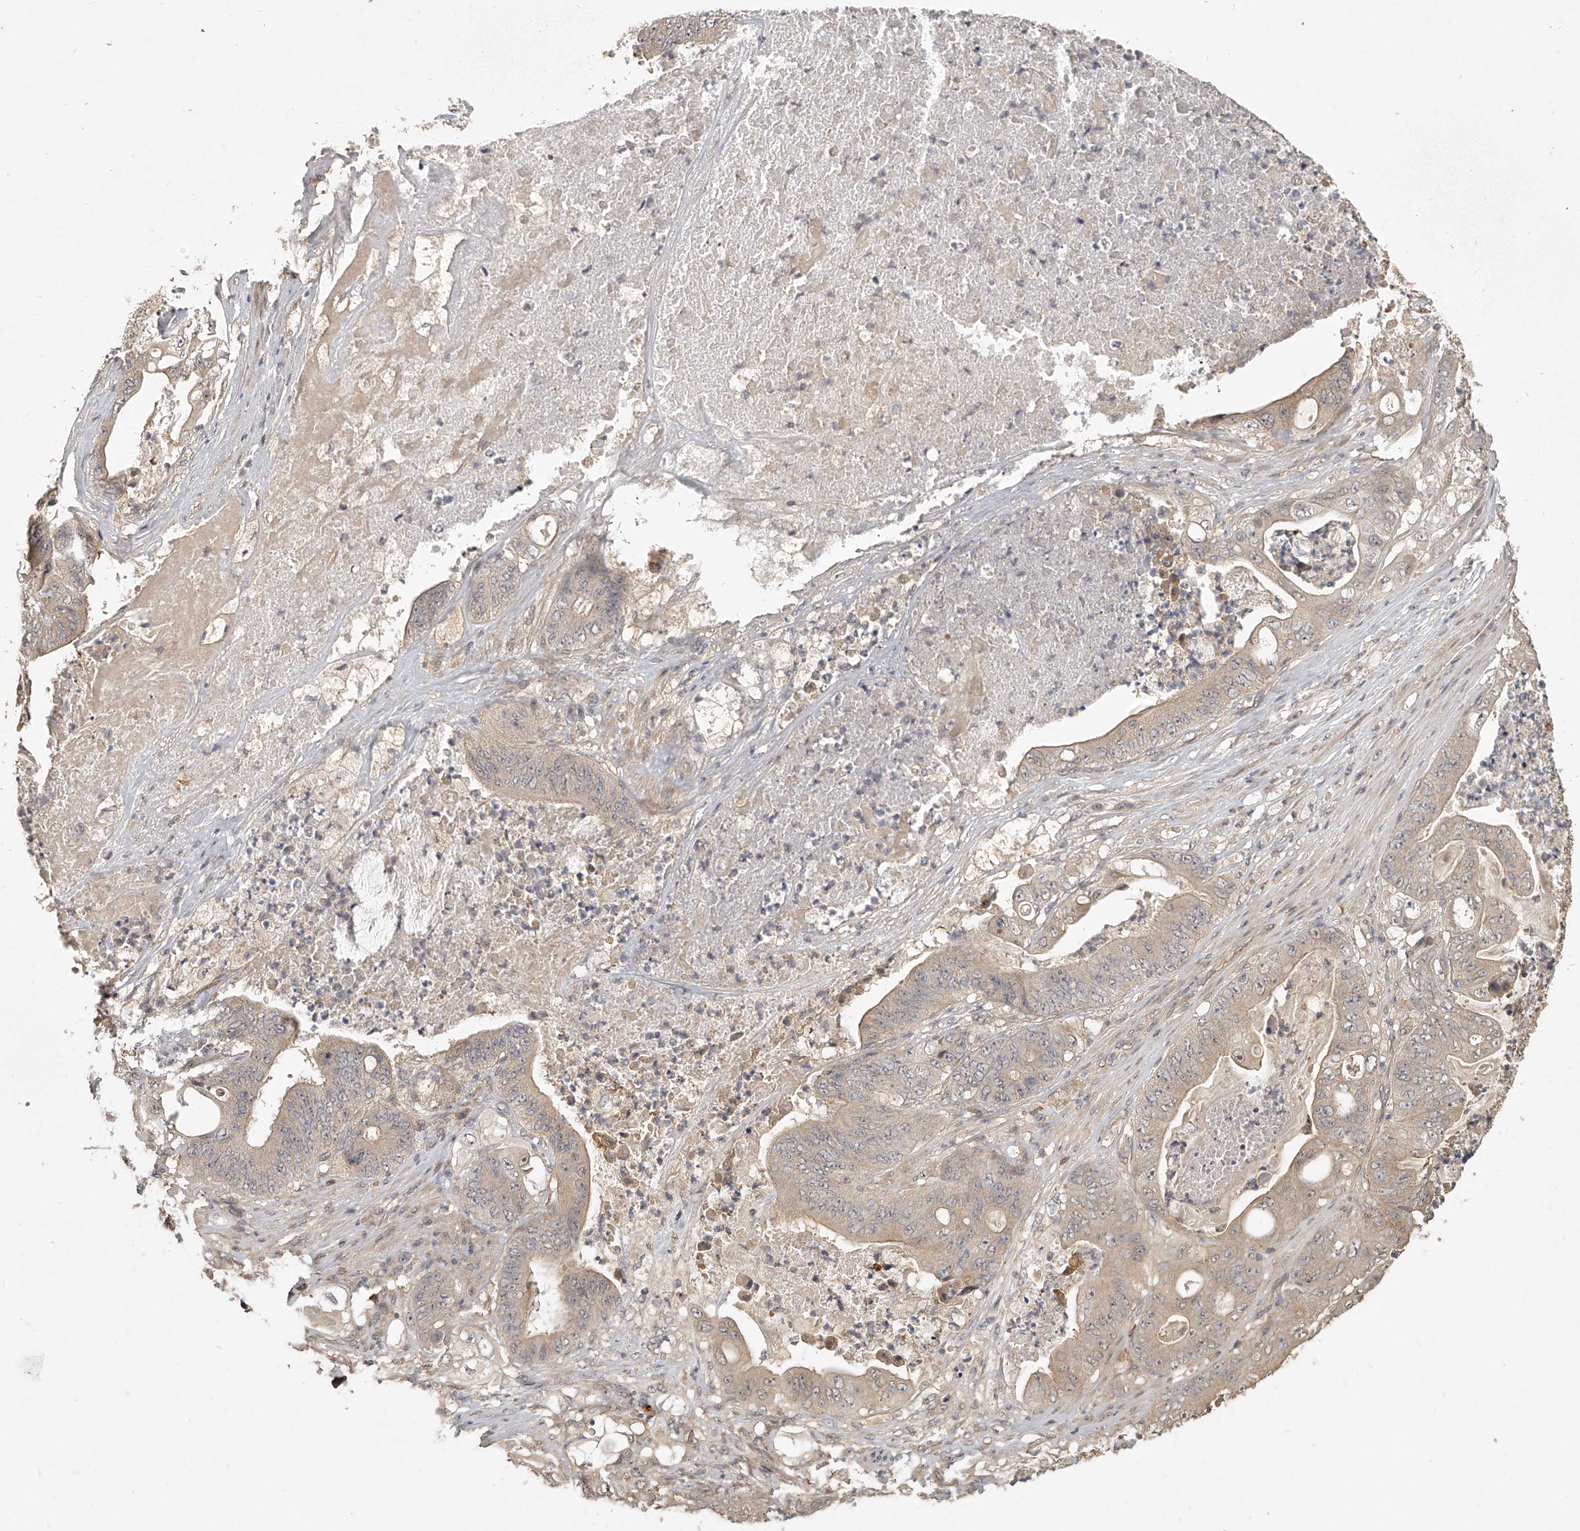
{"staining": {"intensity": "weak", "quantity": "<25%", "location": "cytoplasmic/membranous"}, "tissue": "stomach cancer", "cell_type": "Tumor cells", "image_type": "cancer", "snomed": [{"axis": "morphology", "description": "Adenocarcinoma, NOS"}, {"axis": "topography", "description": "Stomach"}], "caption": "Tumor cells show no significant positivity in stomach cancer (adenocarcinoma).", "gene": "SLC37A1", "patient": {"sex": "female", "age": 73}}